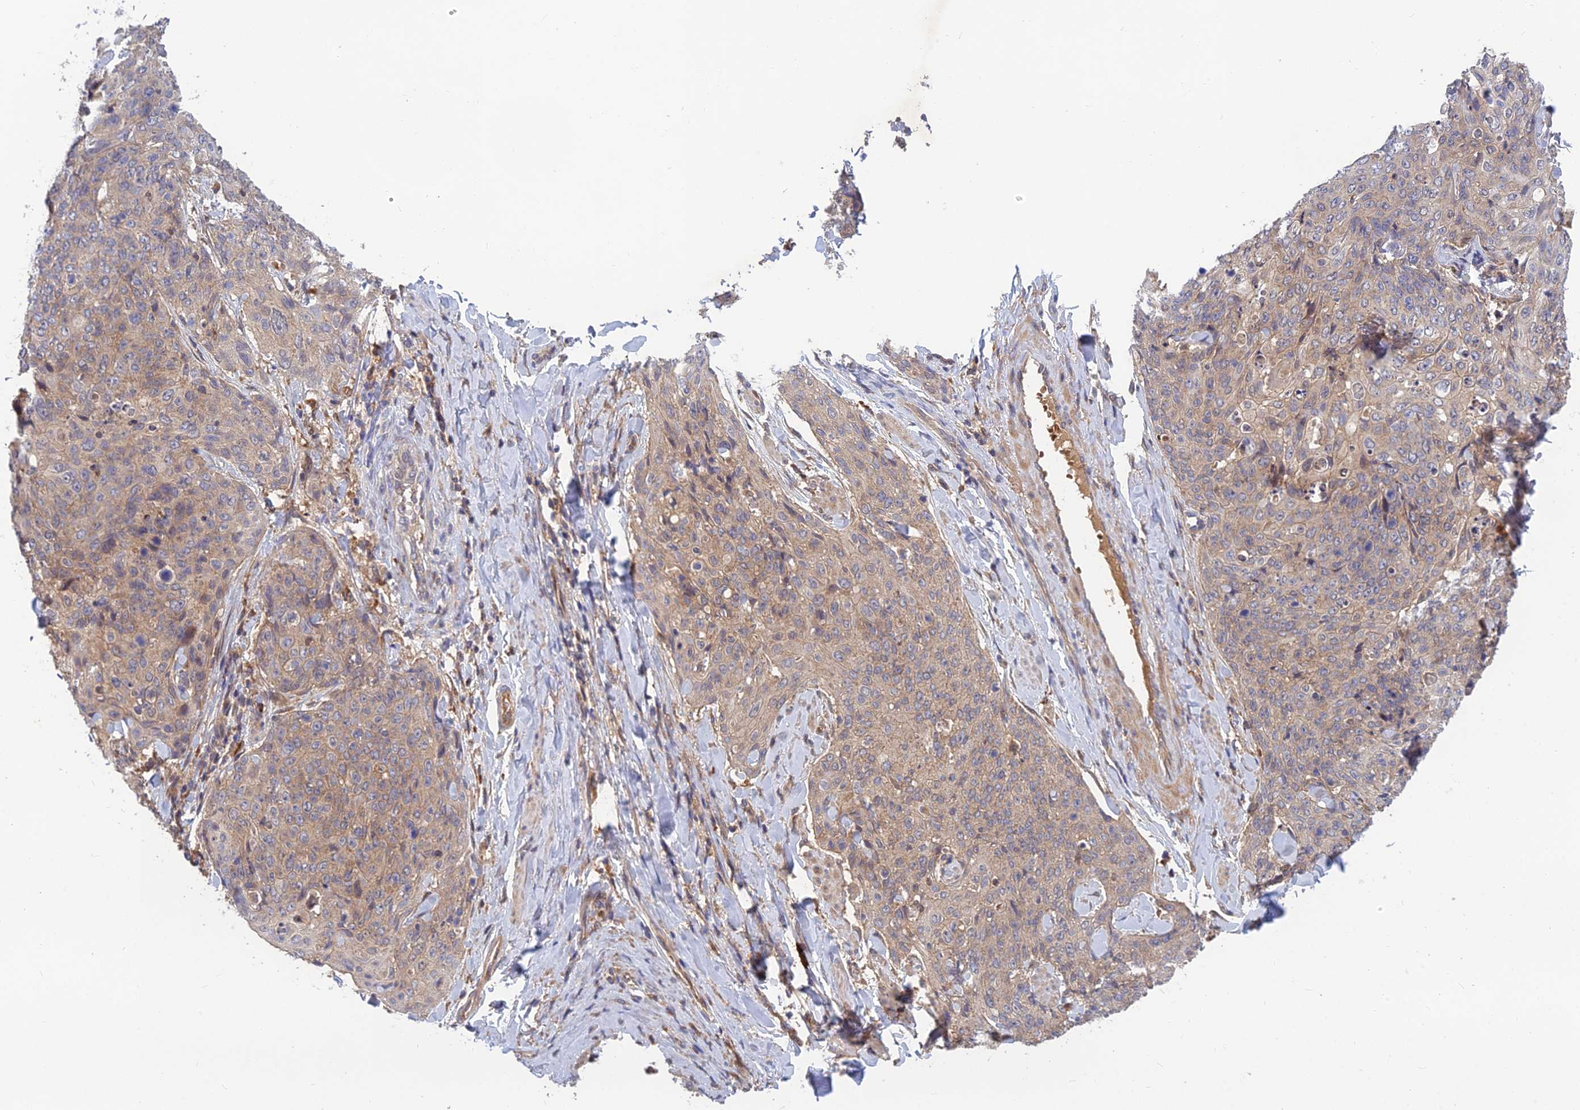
{"staining": {"intensity": "weak", "quantity": "25%-75%", "location": "cytoplasmic/membranous"}, "tissue": "skin cancer", "cell_type": "Tumor cells", "image_type": "cancer", "snomed": [{"axis": "morphology", "description": "Squamous cell carcinoma, NOS"}, {"axis": "topography", "description": "Skin"}, {"axis": "topography", "description": "Vulva"}], "caption": "A low amount of weak cytoplasmic/membranous expression is identified in approximately 25%-75% of tumor cells in skin cancer tissue. (IHC, brightfield microscopy, high magnification).", "gene": "FAM151B", "patient": {"sex": "female", "age": 85}}